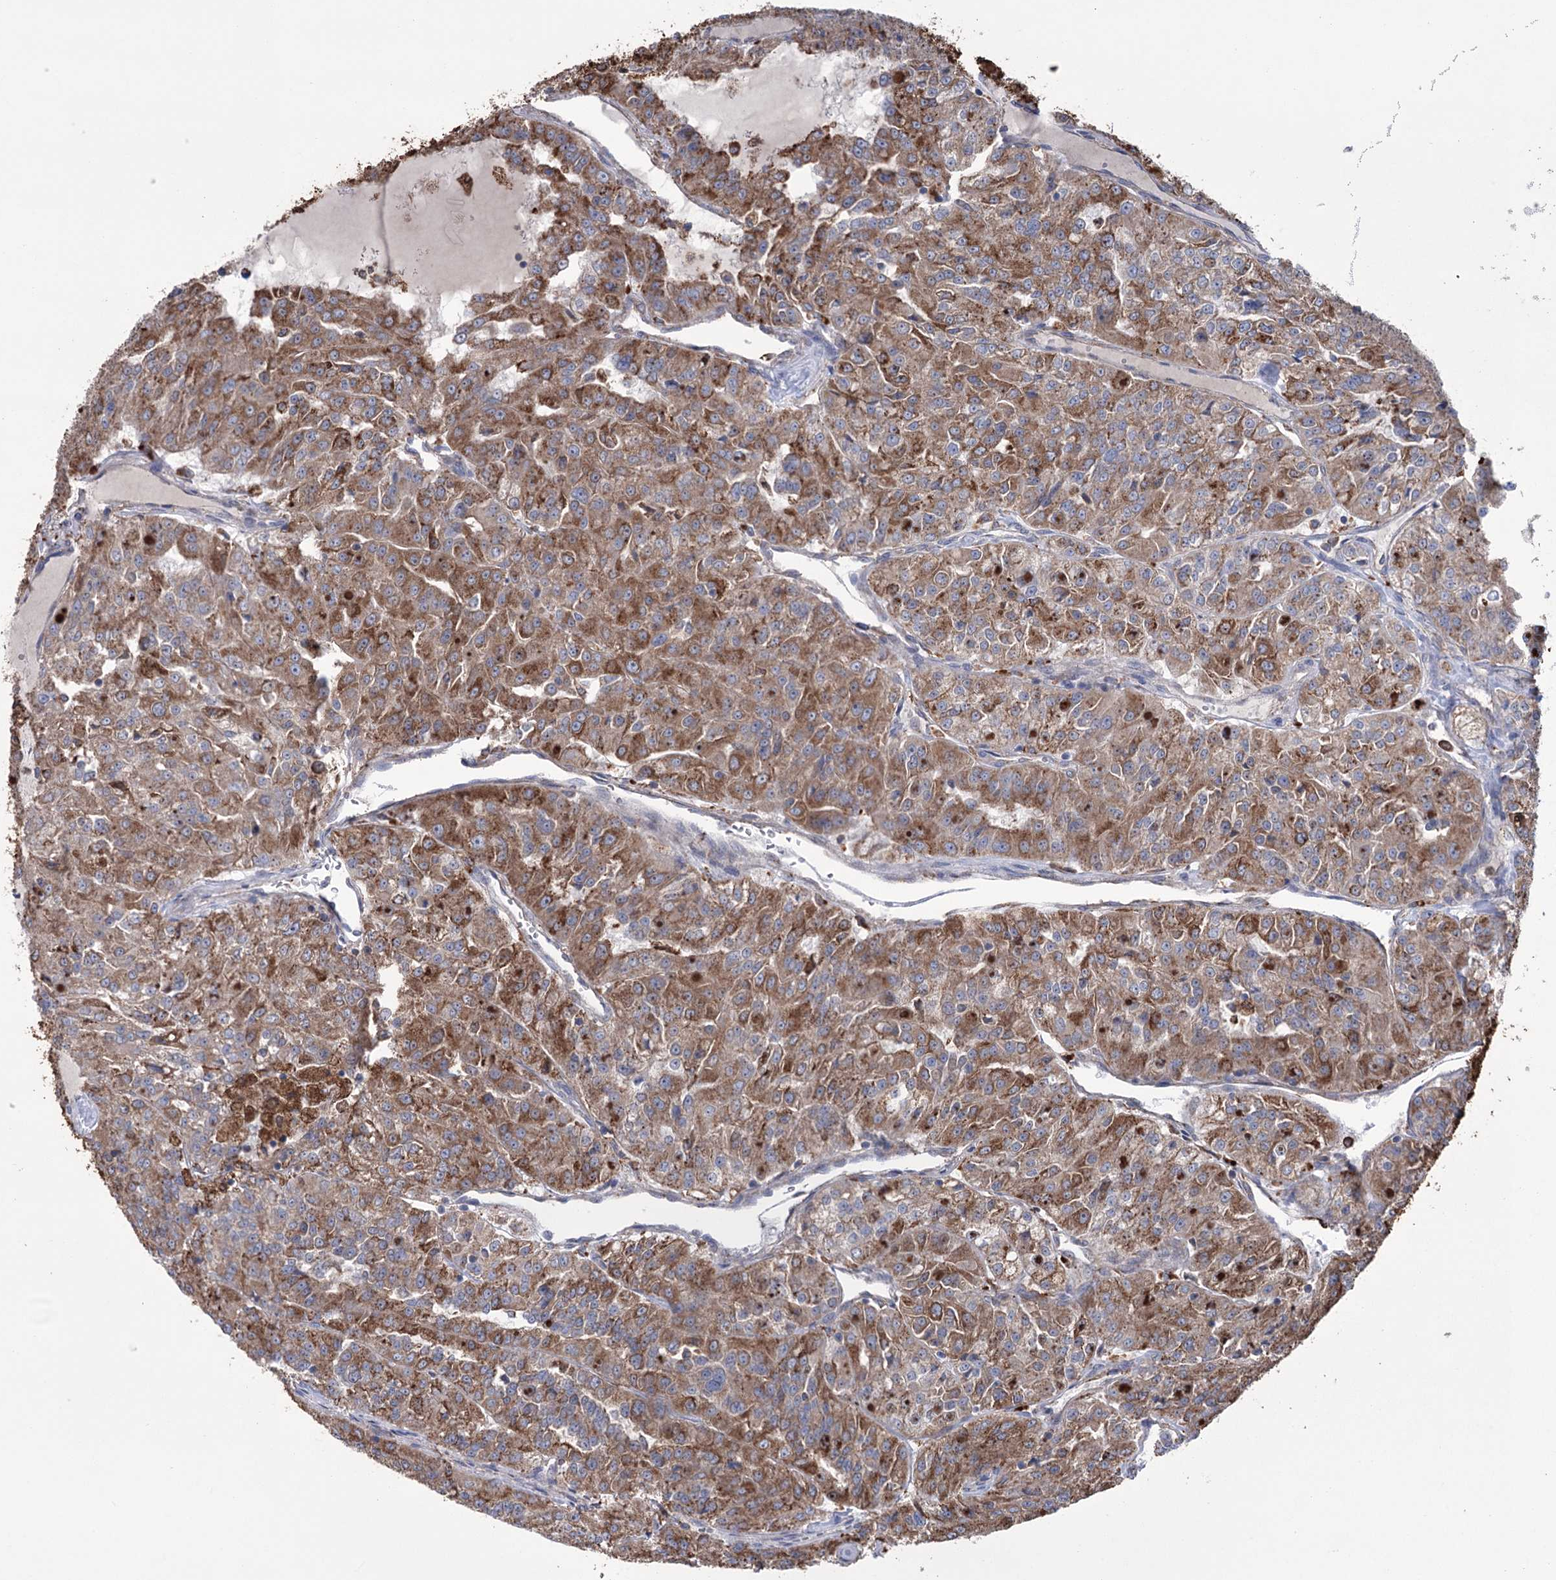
{"staining": {"intensity": "strong", "quantity": ">75%", "location": "cytoplasmic/membranous"}, "tissue": "renal cancer", "cell_type": "Tumor cells", "image_type": "cancer", "snomed": [{"axis": "morphology", "description": "Adenocarcinoma, NOS"}, {"axis": "topography", "description": "Kidney"}], "caption": "The histopathology image reveals immunohistochemical staining of renal cancer (adenocarcinoma). There is strong cytoplasmic/membranous positivity is seen in about >75% of tumor cells.", "gene": "TRIM71", "patient": {"sex": "female", "age": 63}}